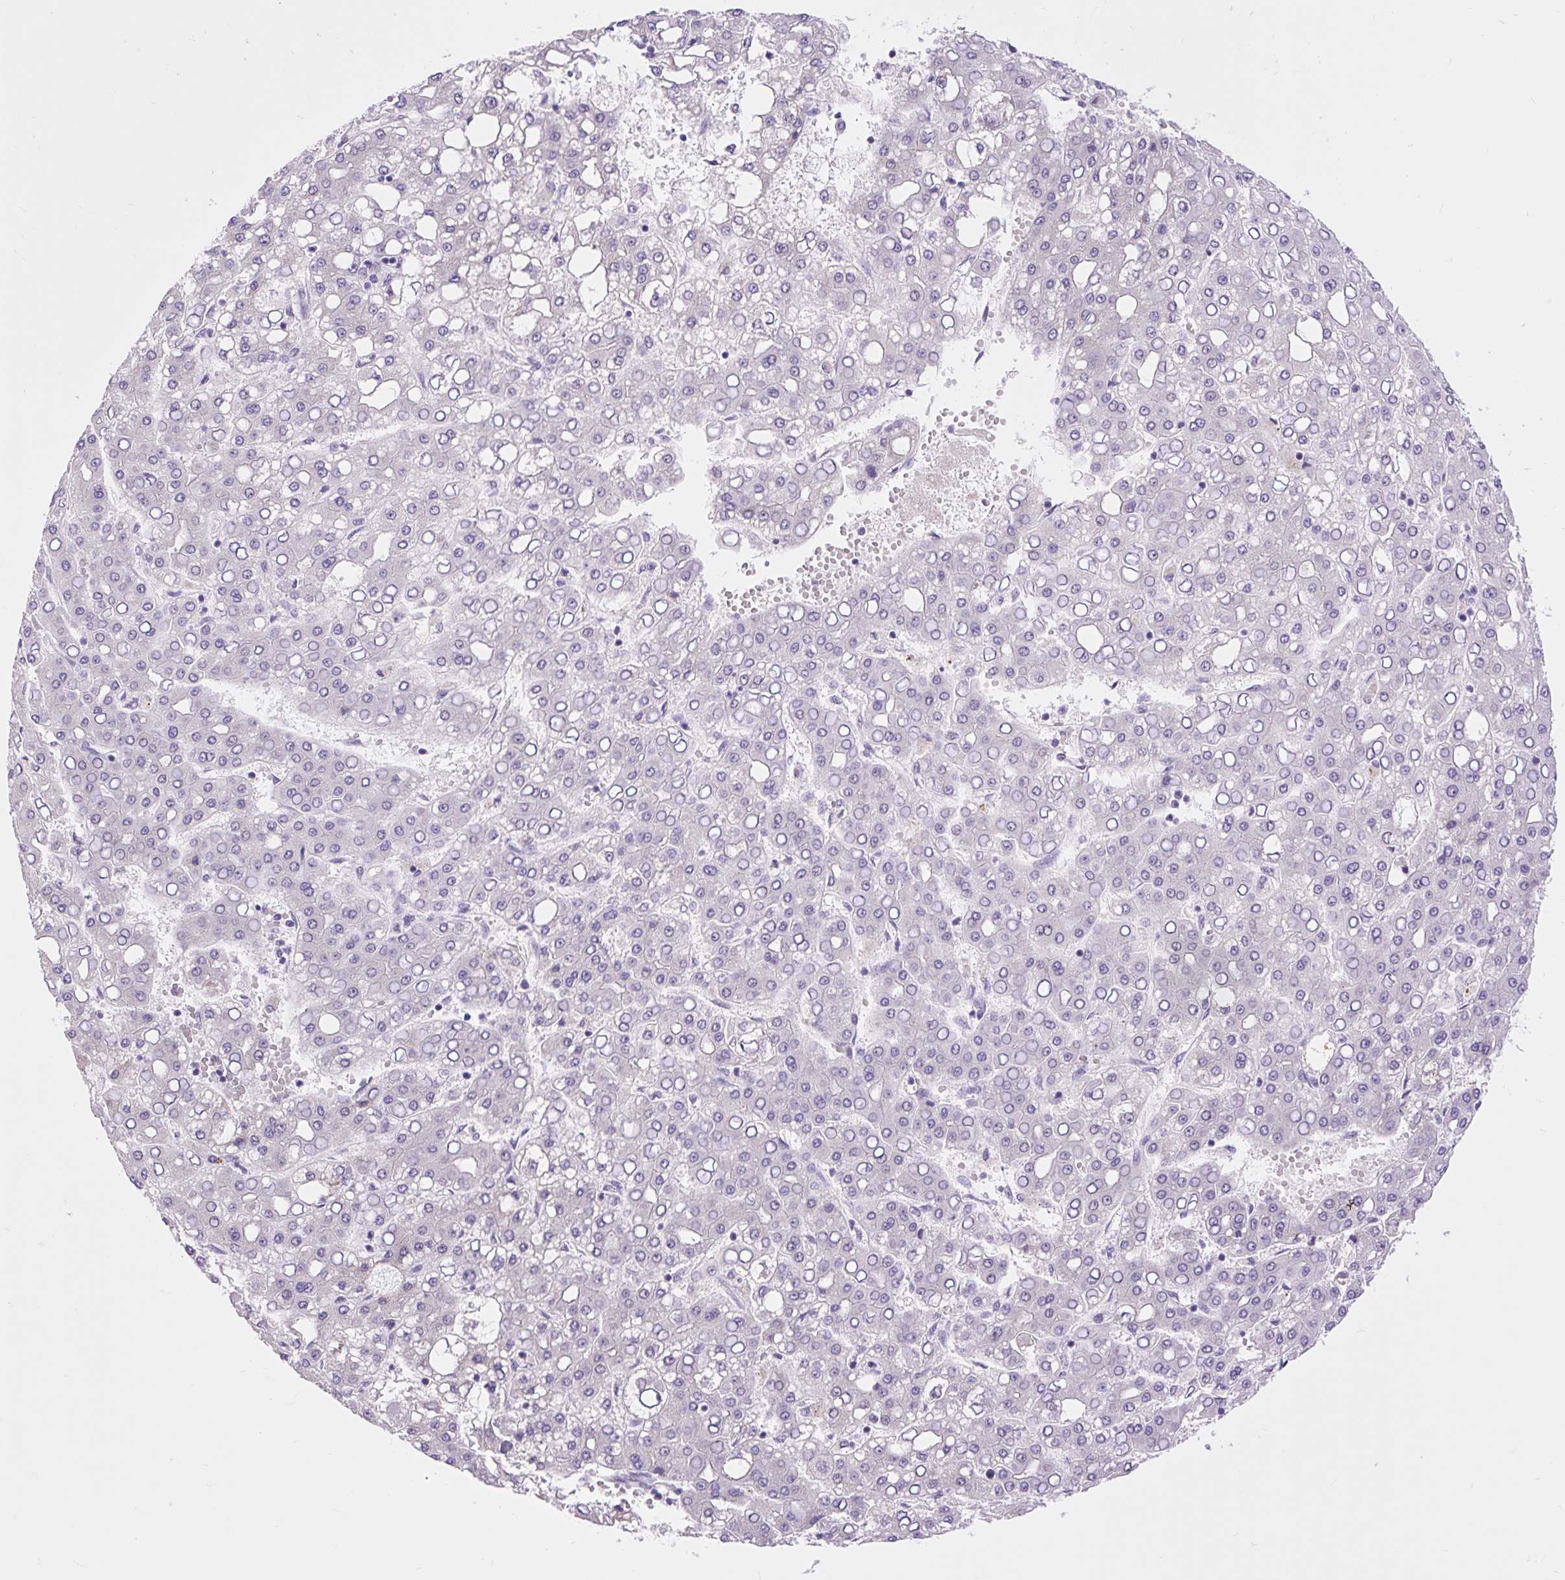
{"staining": {"intensity": "negative", "quantity": "none", "location": "none"}, "tissue": "liver cancer", "cell_type": "Tumor cells", "image_type": "cancer", "snomed": [{"axis": "morphology", "description": "Carcinoma, Hepatocellular, NOS"}, {"axis": "topography", "description": "Liver"}], "caption": "The micrograph reveals no significant staining in tumor cells of hepatocellular carcinoma (liver).", "gene": "CLK2", "patient": {"sex": "male", "age": 65}}